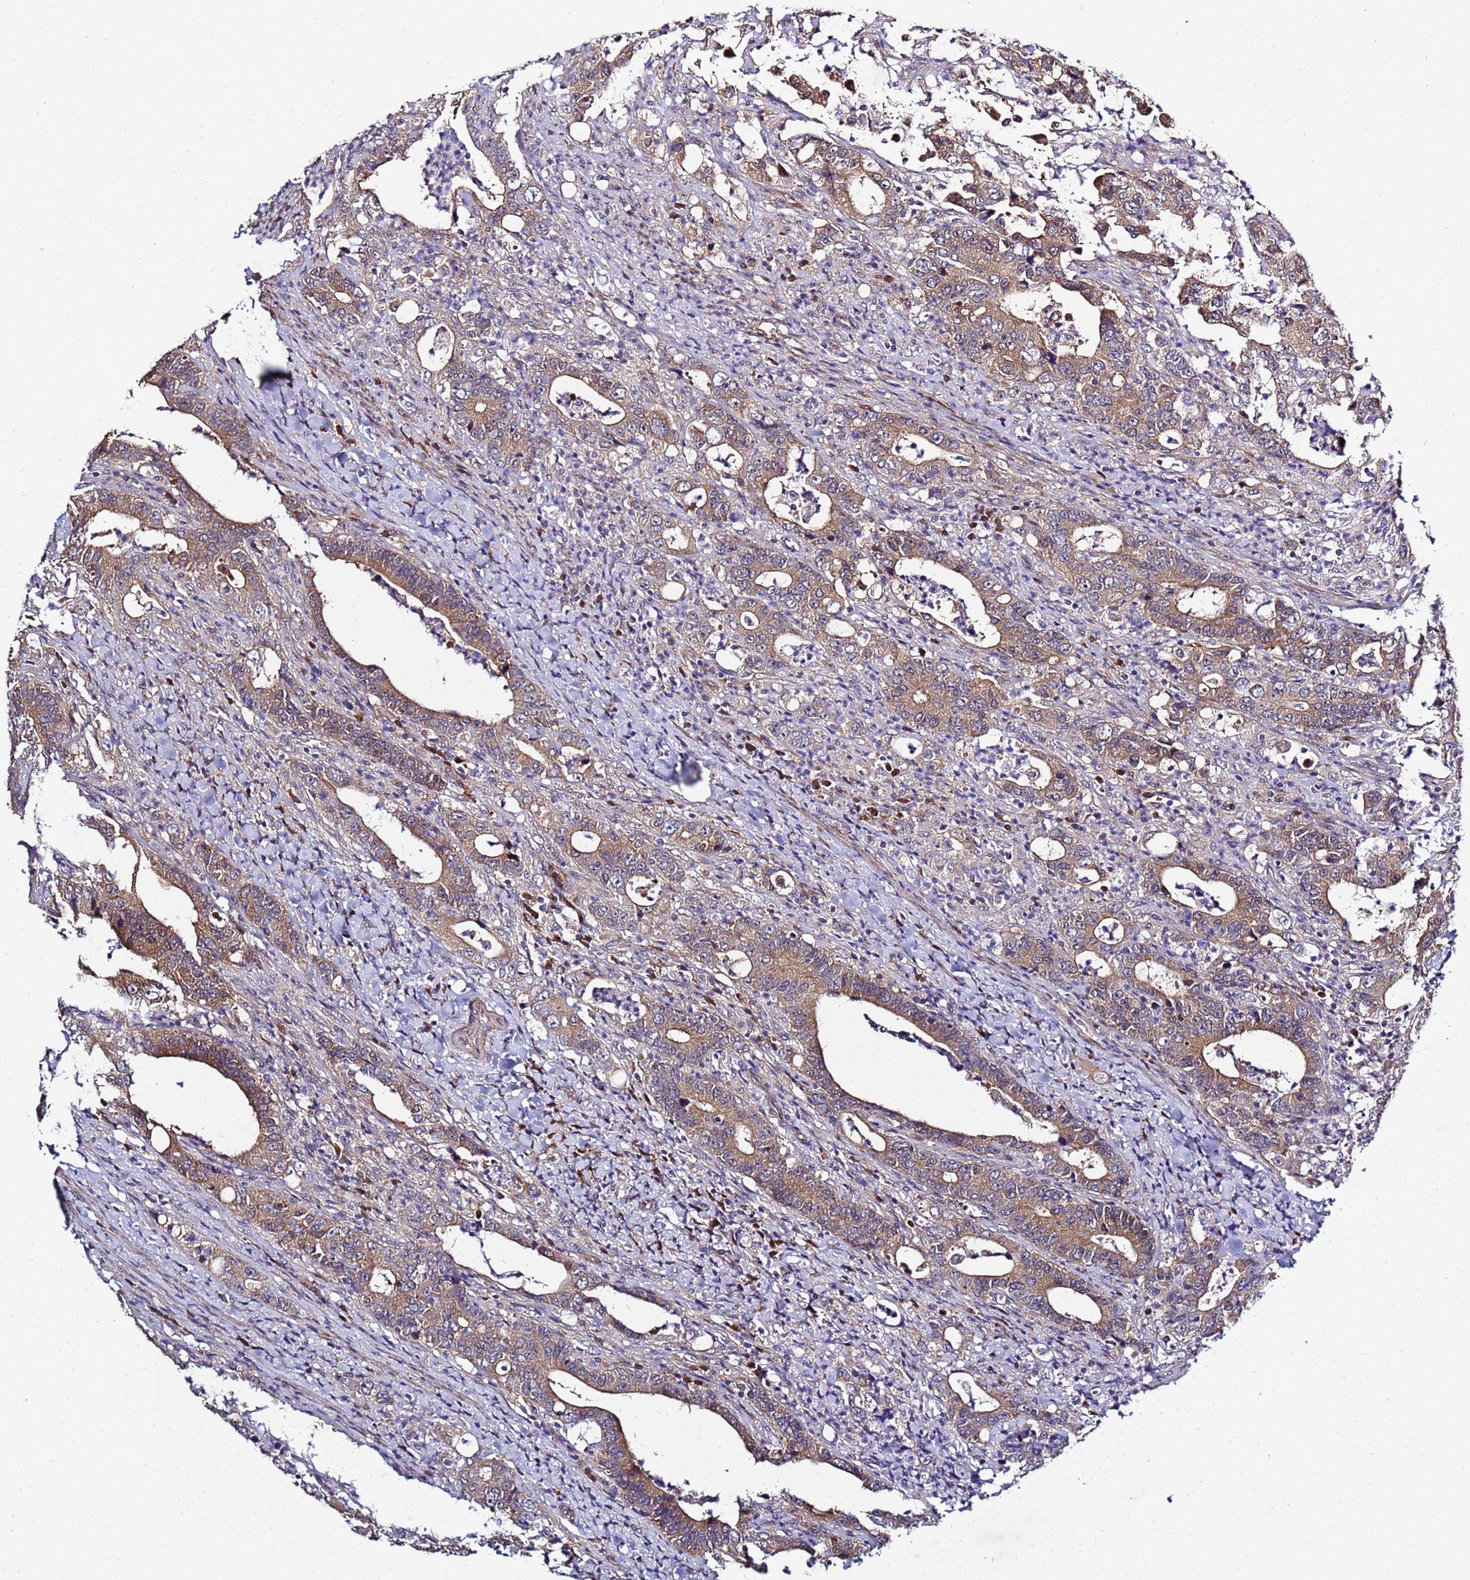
{"staining": {"intensity": "moderate", "quantity": ">75%", "location": "cytoplasmic/membranous"}, "tissue": "colorectal cancer", "cell_type": "Tumor cells", "image_type": "cancer", "snomed": [{"axis": "morphology", "description": "Adenocarcinoma, NOS"}, {"axis": "topography", "description": "Colon"}], "caption": "Immunohistochemical staining of human colorectal cancer (adenocarcinoma) shows medium levels of moderate cytoplasmic/membranous protein positivity in approximately >75% of tumor cells. Immunohistochemistry stains the protein in brown and the nuclei are stained blue.", "gene": "NAXE", "patient": {"sex": "female", "age": 75}}